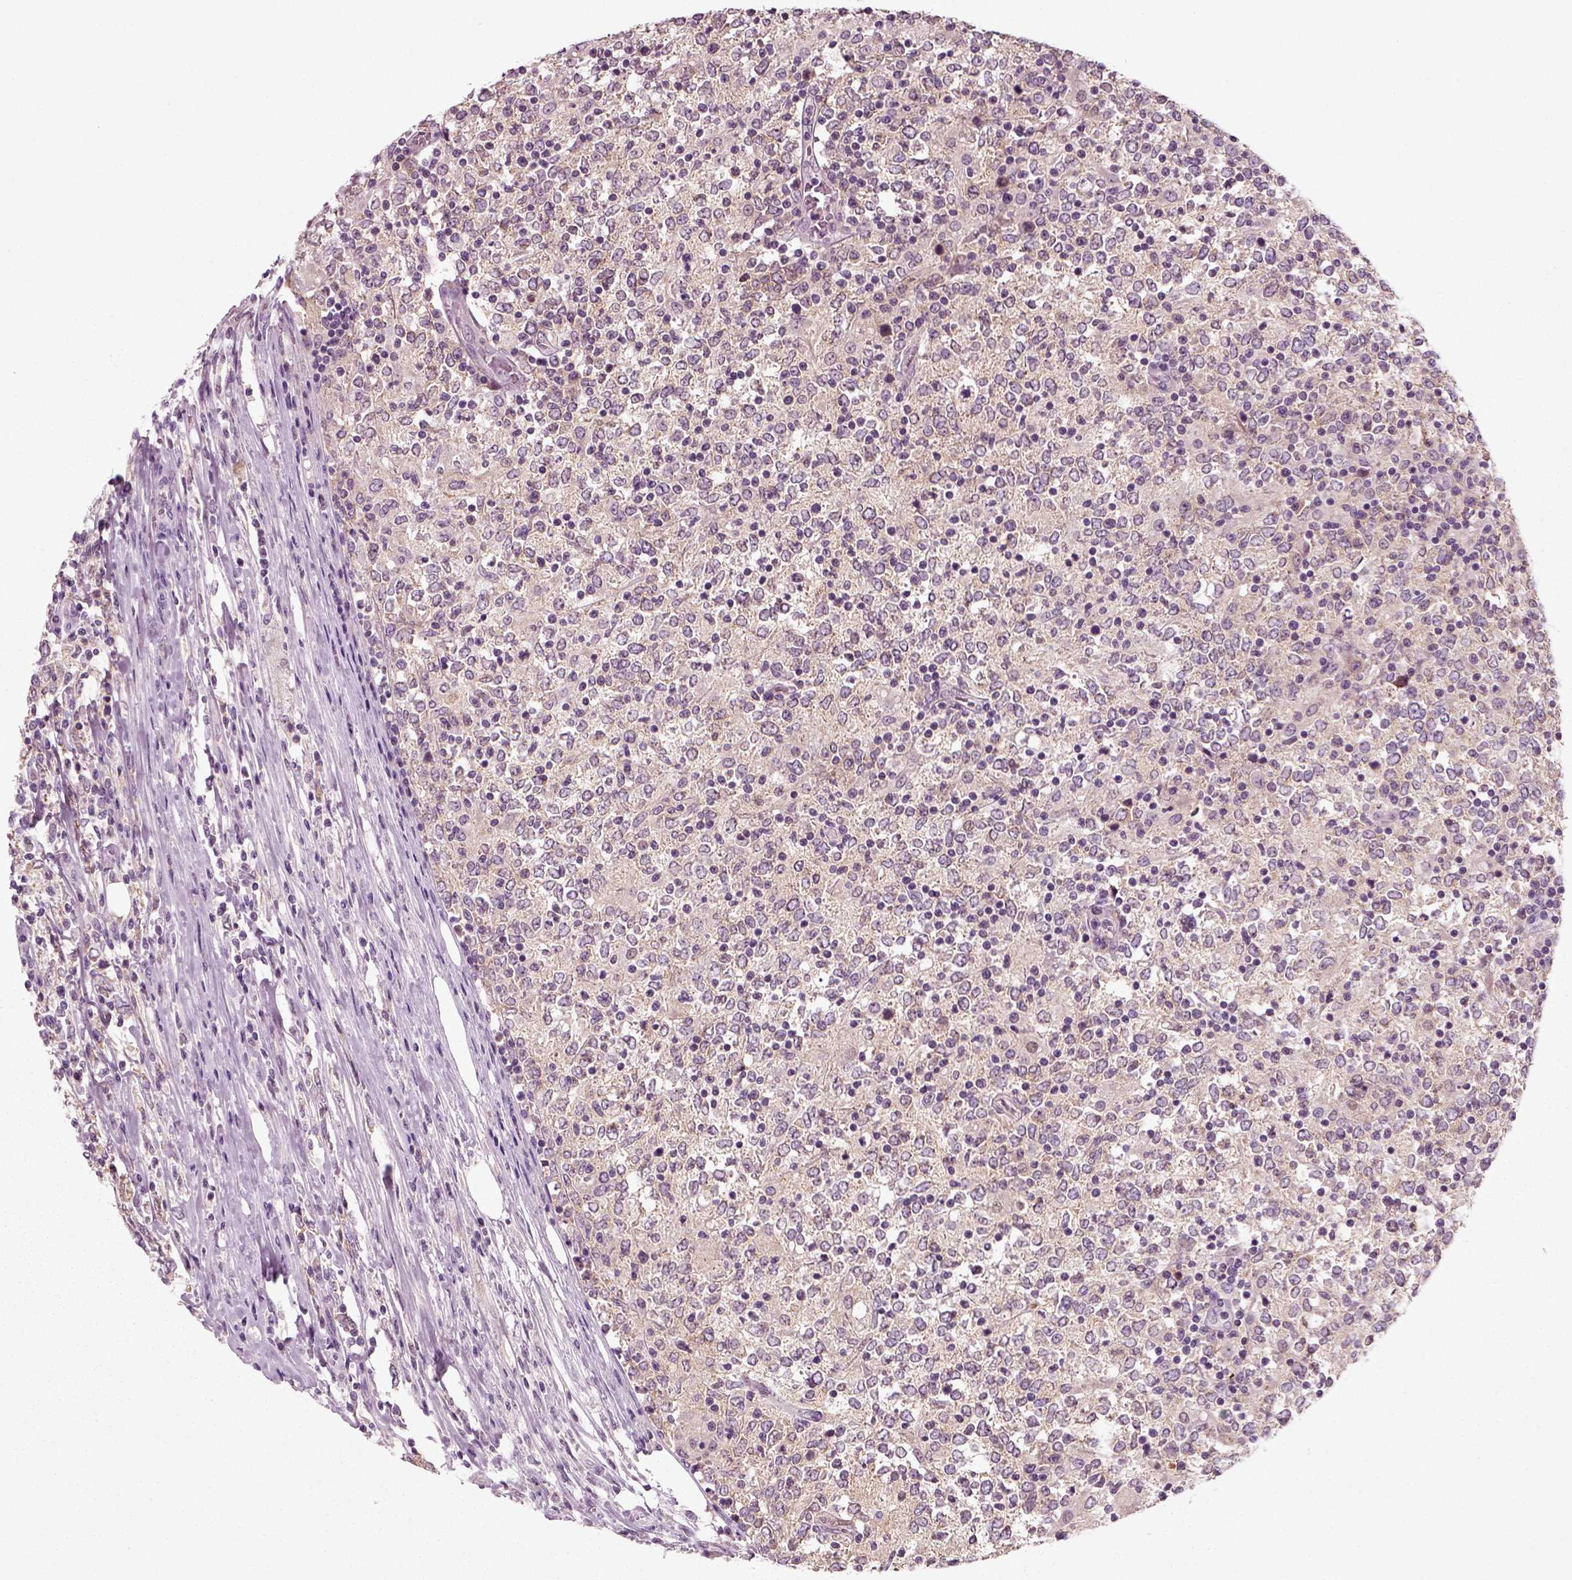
{"staining": {"intensity": "negative", "quantity": "none", "location": "none"}, "tissue": "lymphoma", "cell_type": "Tumor cells", "image_type": "cancer", "snomed": [{"axis": "morphology", "description": "Malignant lymphoma, non-Hodgkin's type, High grade"}, {"axis": "topography", "description": "Lymph node"}], "caption": "The photomicrograph exhibits no significant expression in tumor cells of lymphoma.", "gene": "RND2", "patient": {"sex": "female", "age": 84}}